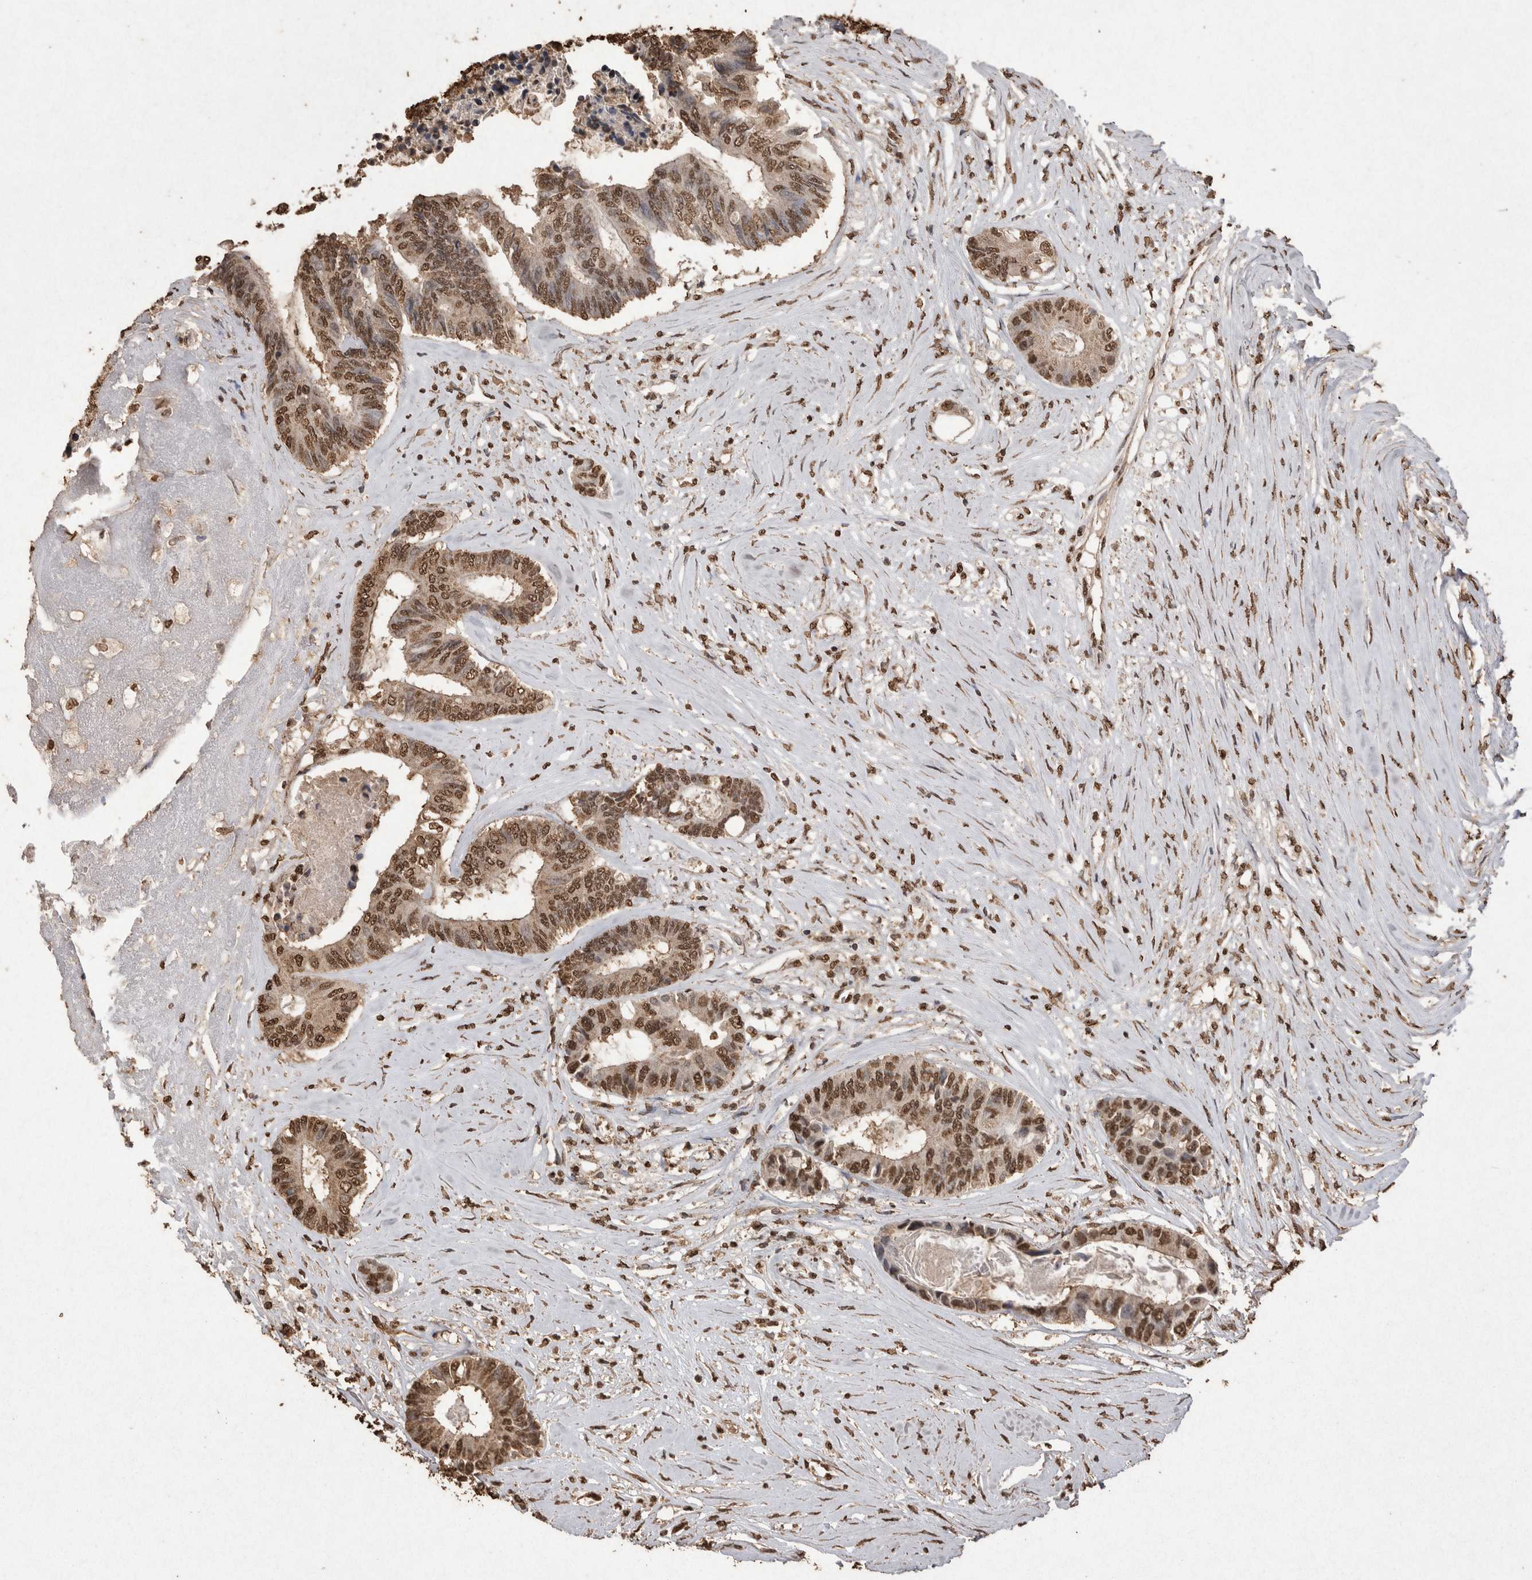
{"staining": {"intensity": "moderate", "quantity": ">75%", "location": "nuclear"}, "tissue": "colorectal cancer", "cell_type": "Tumor cells", "image_type": "cancer", "snomed": [{"axis": "morphology", "description": "Adenocarcinoma, NOS"}, {"axis": "topography", "description": "Rectum"}], "caption": "This micrograph exhibits adenocarcinoma (colorectal) stained with immunohistochemistry (IHC) to label a protein in brown. The nuclear of tumor cells show moderate positivity for the protein. Nuclei are counter-stained blue.", "gene": "POU5F1", "patient": {"sex": "male", "age": 63}}